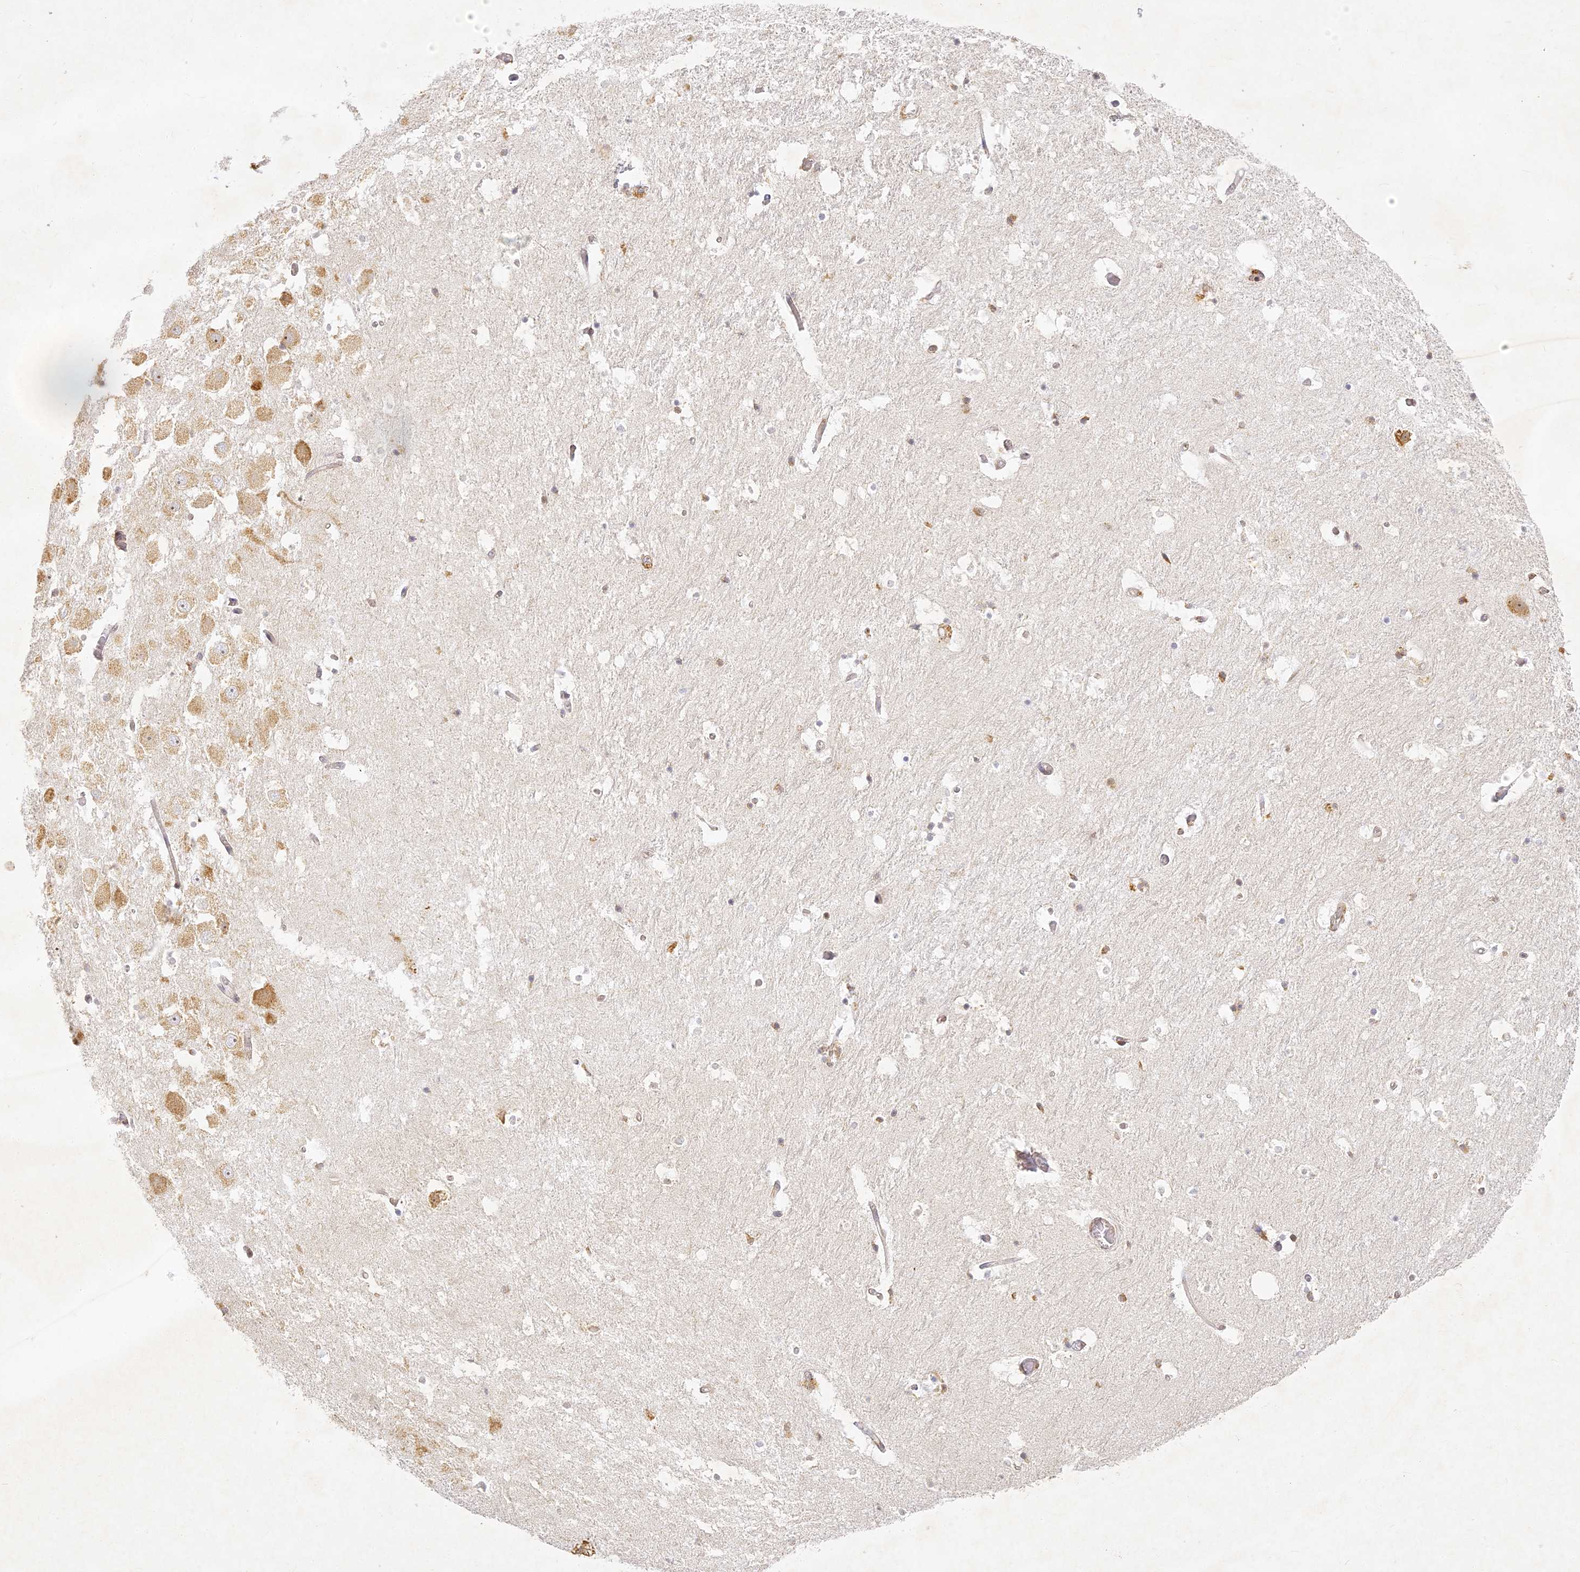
{"staining": {"intensity": "moderate", "quantity": "<25%", "location": "cytoplasmic/membranous"}, "tissue": "hippocampus", "cell_type": "Glial cells", "image_type": "normal", "snomed": [{"axis": "morphology", "description": "Normal tissue, NOS"}, {"axis": "topography", "description": "Hippocampus"}], "caption": "Immunohistochemical staining of benign human hippocampus shows <25% levels of moderate cytoplasmic/membranous protein expression in approximately <25% of glial cells.", "gene": "SLC30A5", "patient": {"sex": "female", "age": 52}}